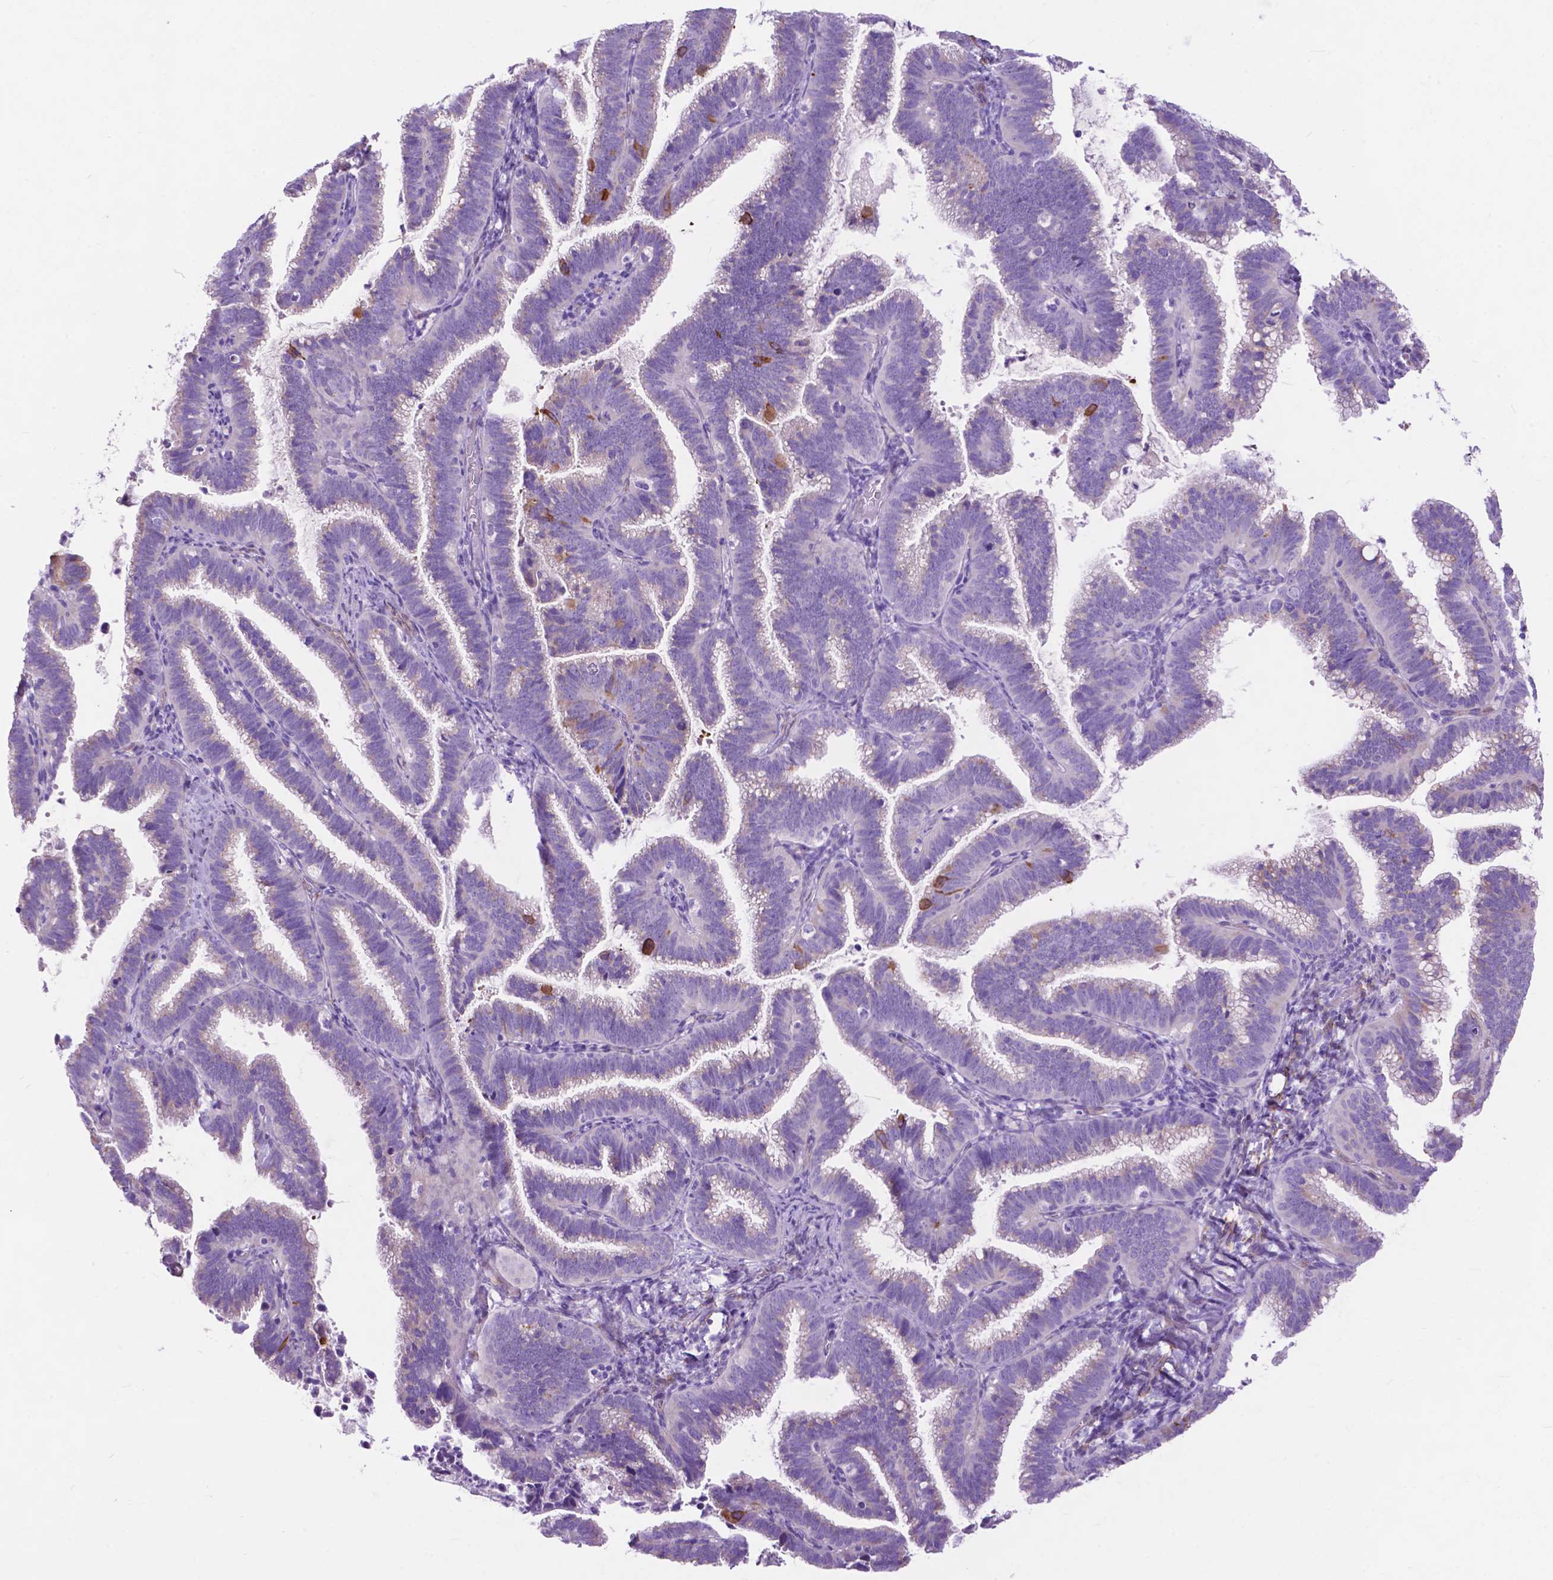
{"staining": {"intensity": "negative", "quantity": "none", "location": "none"}, "tissue": "cervical cancer", "cell_type": "Tumor cells", "image_type": "cancer", "snomed": [{"axis": "morphology", "description": "Adenocarcinoma, NOS"}, {"axis": "topography", "description": "Cervix"}], "caption": "DAB immunohistochemical staining of cervical cancer reveals no significant staining in tumor cells. (DAB immunohistochemistry with hematoxylin counter stain).", "gene": "PCDHA12", "patient": {"sex": "female", "age": 61}}